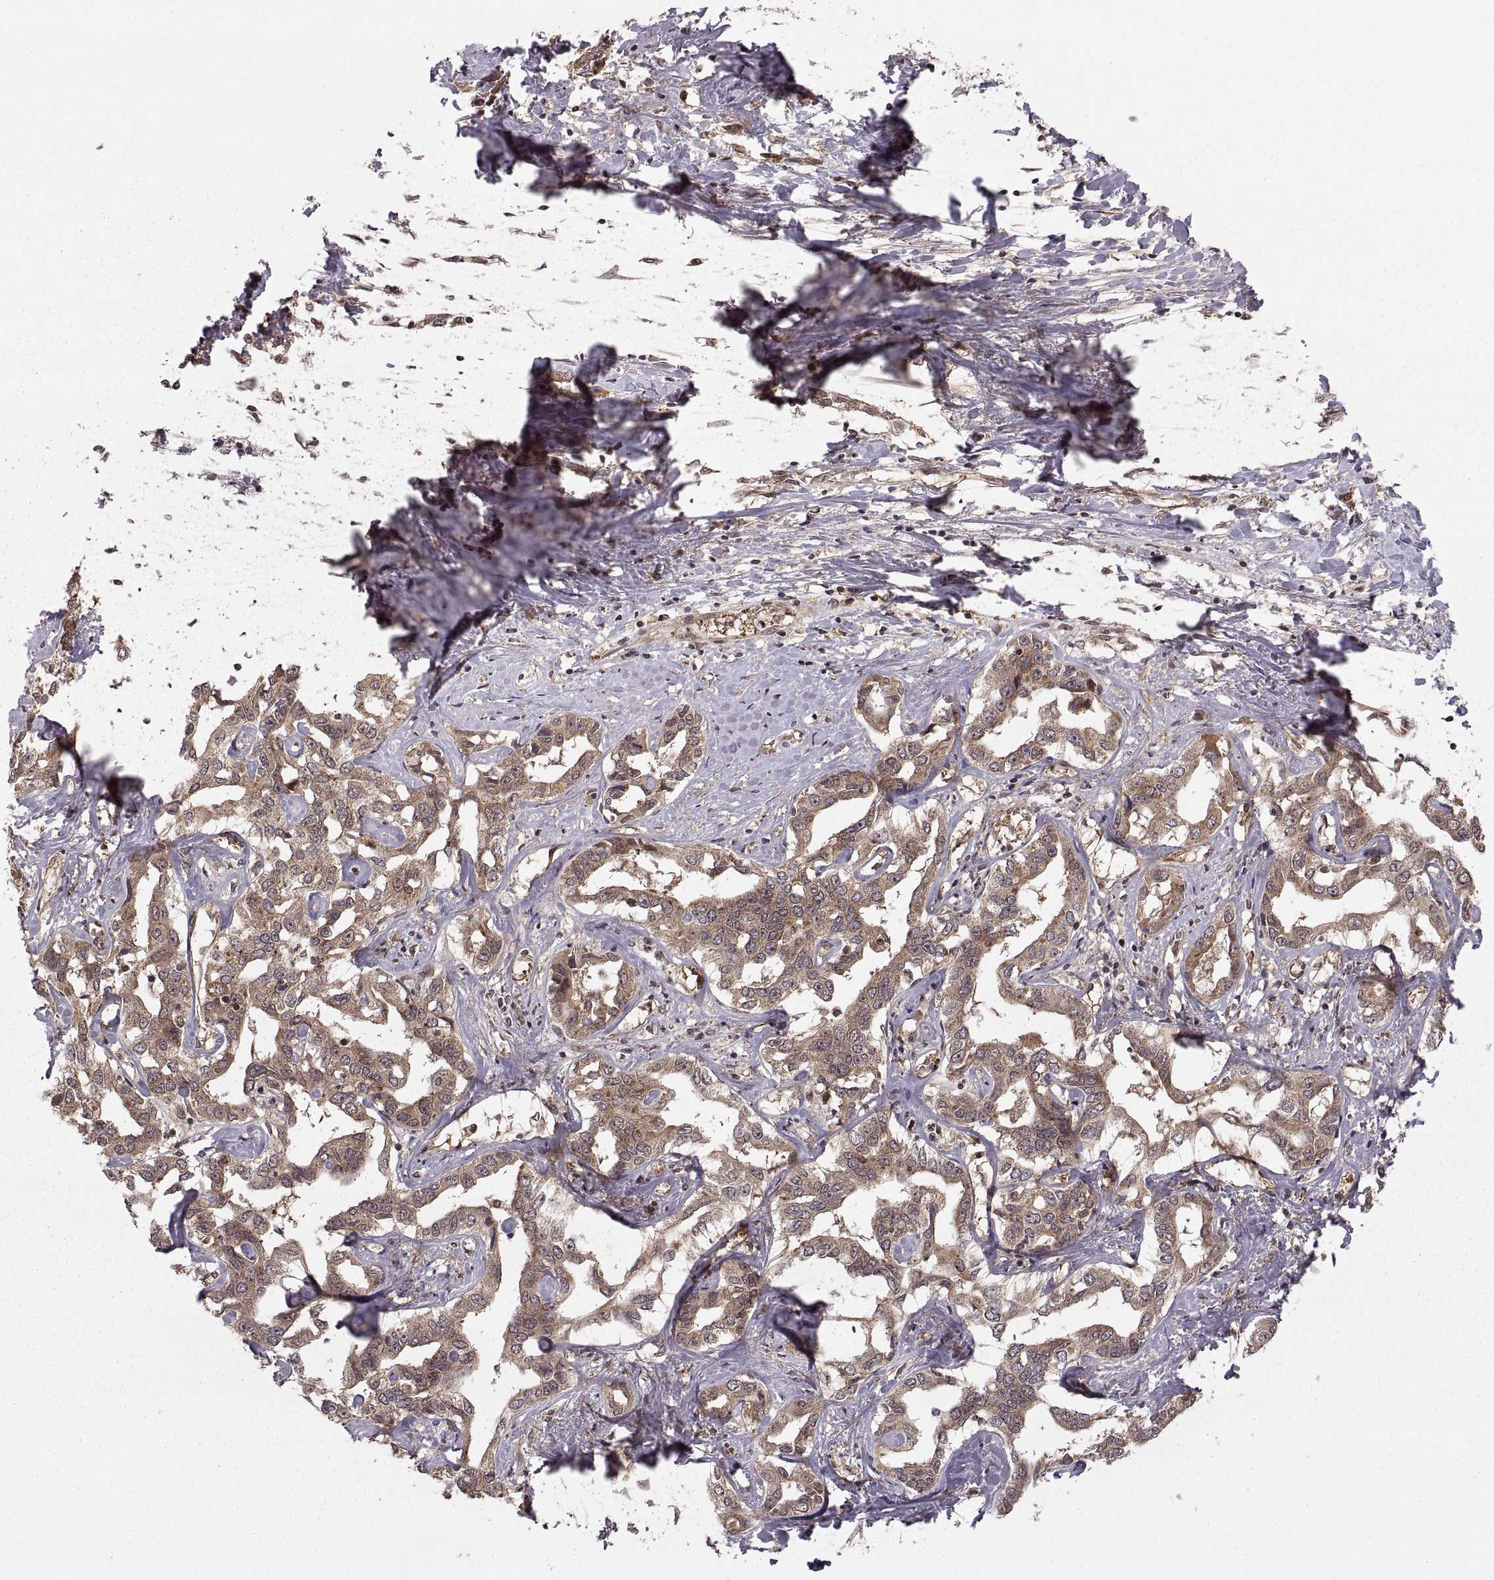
{"staining": {"intensity": "moderate", "quantity": ">75%", "location": "cytoplasmic/membranous"}, "tissue": "liver cancer", "cell_type": "Tumor cells", "image_type": "cancer", "snomed": [{"axis": "morphology", "description": "Cholangiocarcinoma"}, {"axis": "topography", "description": "Liver"}], "caption": "Human liver cholangiocarcinoma stained for a protein (brown) reveals moderate cytoplasmic/membranous positive expression in approximately >75% of tumor cells.", "gene": "DEDD", "patient": {"sex": "male", "age": 59}}